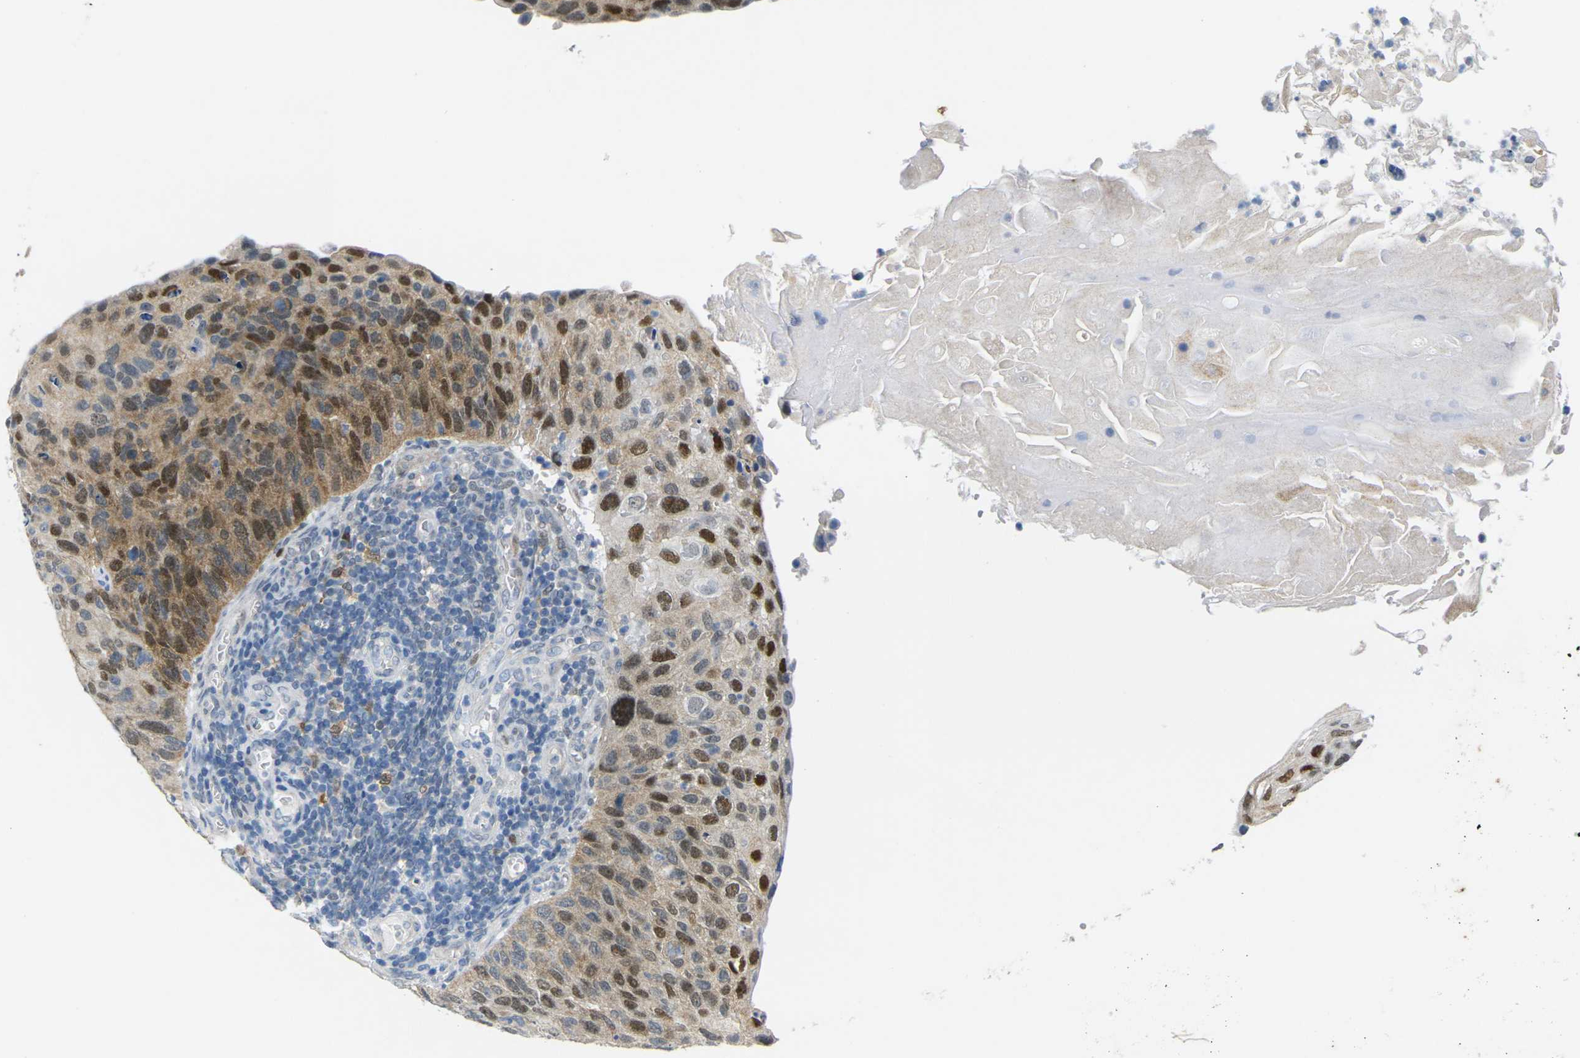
{"staining": {"intensity": "strong", "quantity": "25%-75%", "location": "cytoplasmic/membranous,nuclear"}, "tissue": "cervical cancer", "cell_type": "Tumor cells", "image_type": "cancer", "snomed": [{"axis": "morphology", "description": "Squamous cell carcinoma, NOS"}, {"axis": "topography", "description": "Cervix"}], "caption": "An immunohistochemistry photomicrograph of tumor tissue is shown. Protein staining in brown shows strong cytoplasmic/membranous and nuclear positivity in cervical squamous cell carcinoma within tumor cells.", "gene": "CDK2", "patient": {"sex": "female", "age": 70}}